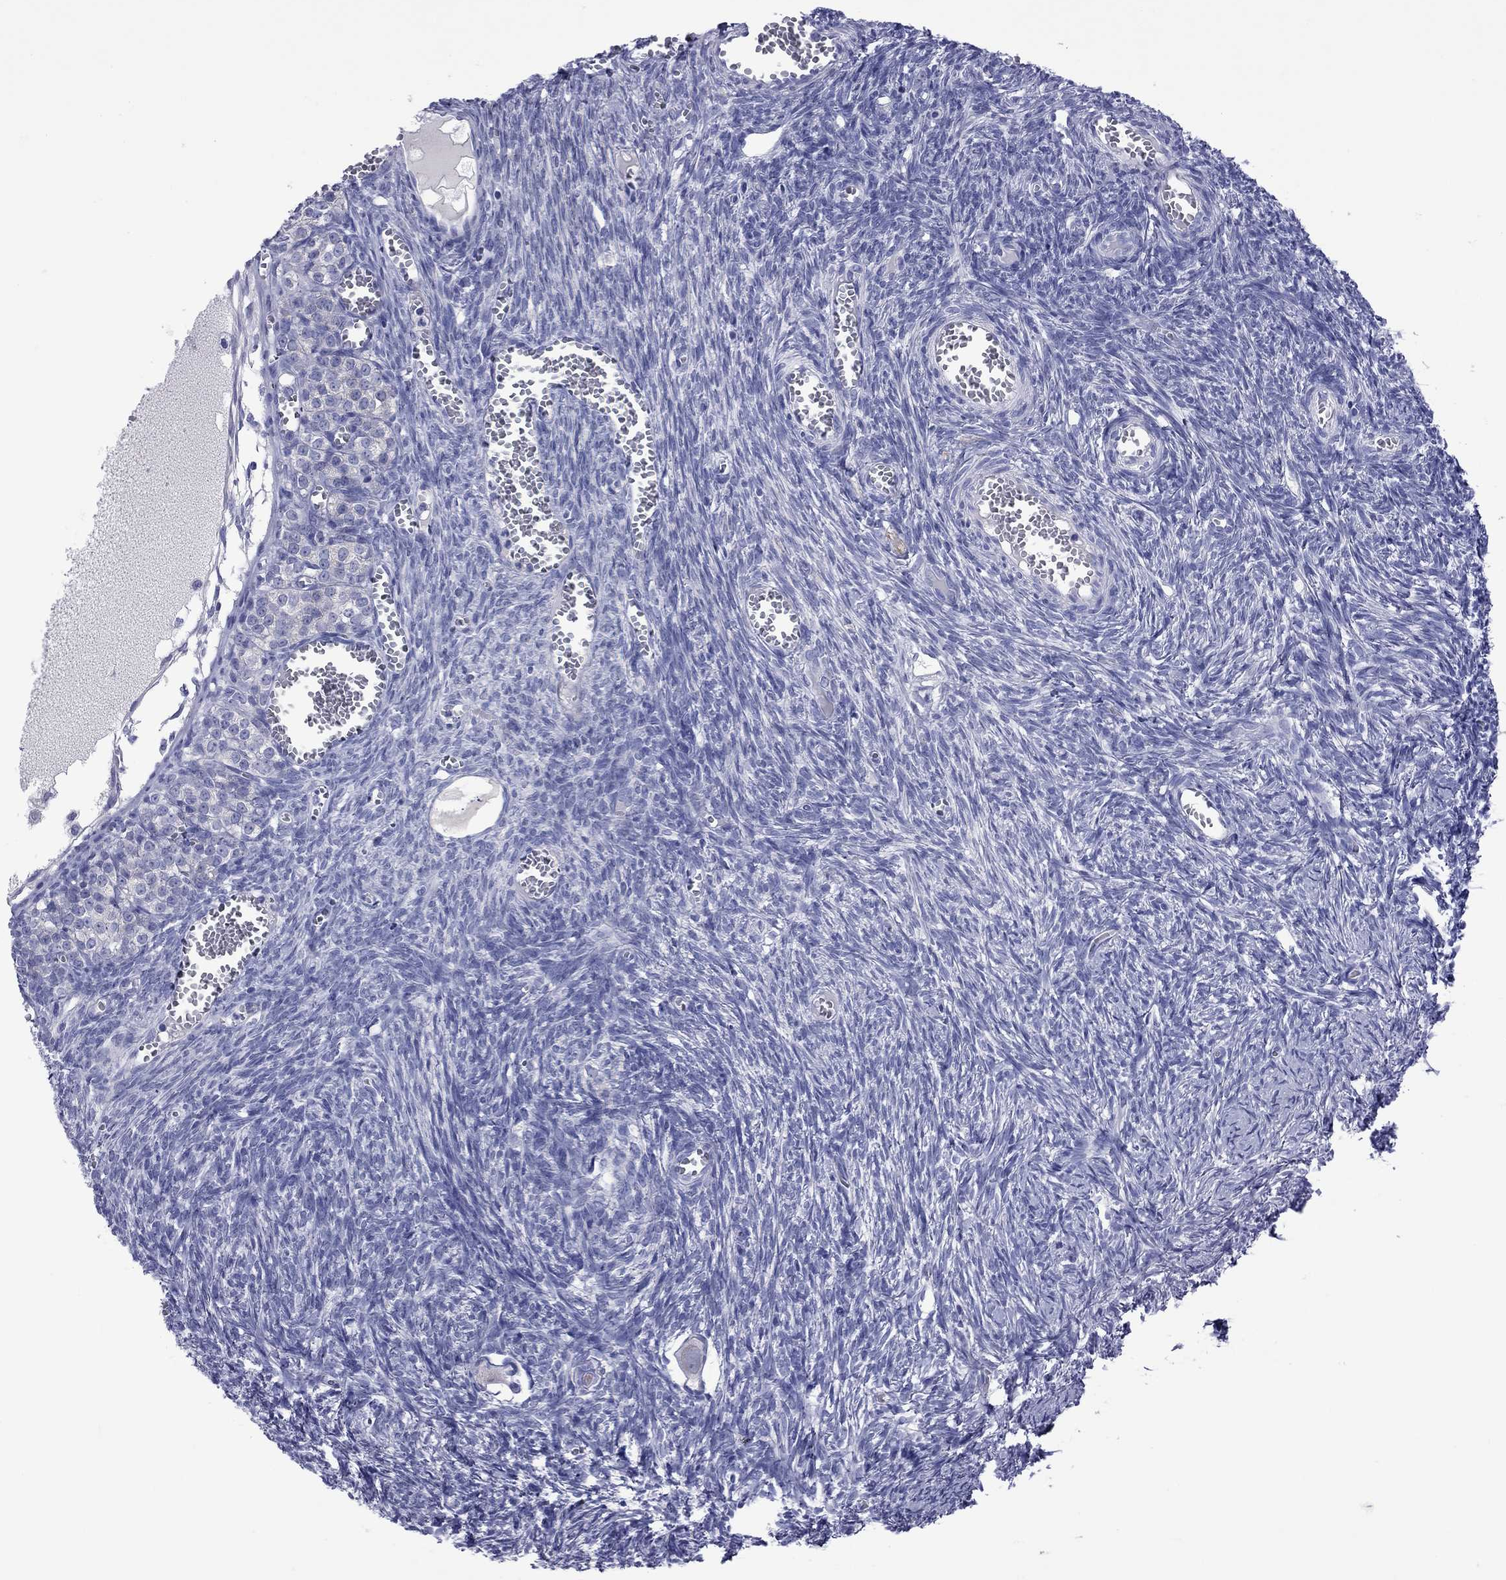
{"staining": {"intensity": "negative", "quantity": "none", "location": "none"}, "tissue": "ovary", "cell_type": "Follicle cells", "image_type": "normal", "snomed": [{"axis": "morphology", "description": "Normal tissue, NOS"}, {"axis": "topography", "description": "Ovary"}], "caption": "DAB immunohistochemical staining of benign human ovary displays no significant expression in follicle cells. (DAB immunohistochemistry (IHC) with hematoxylin counter stain).", "gene": "EPPIN", "patient": {"sex": "female", "age": 43}}